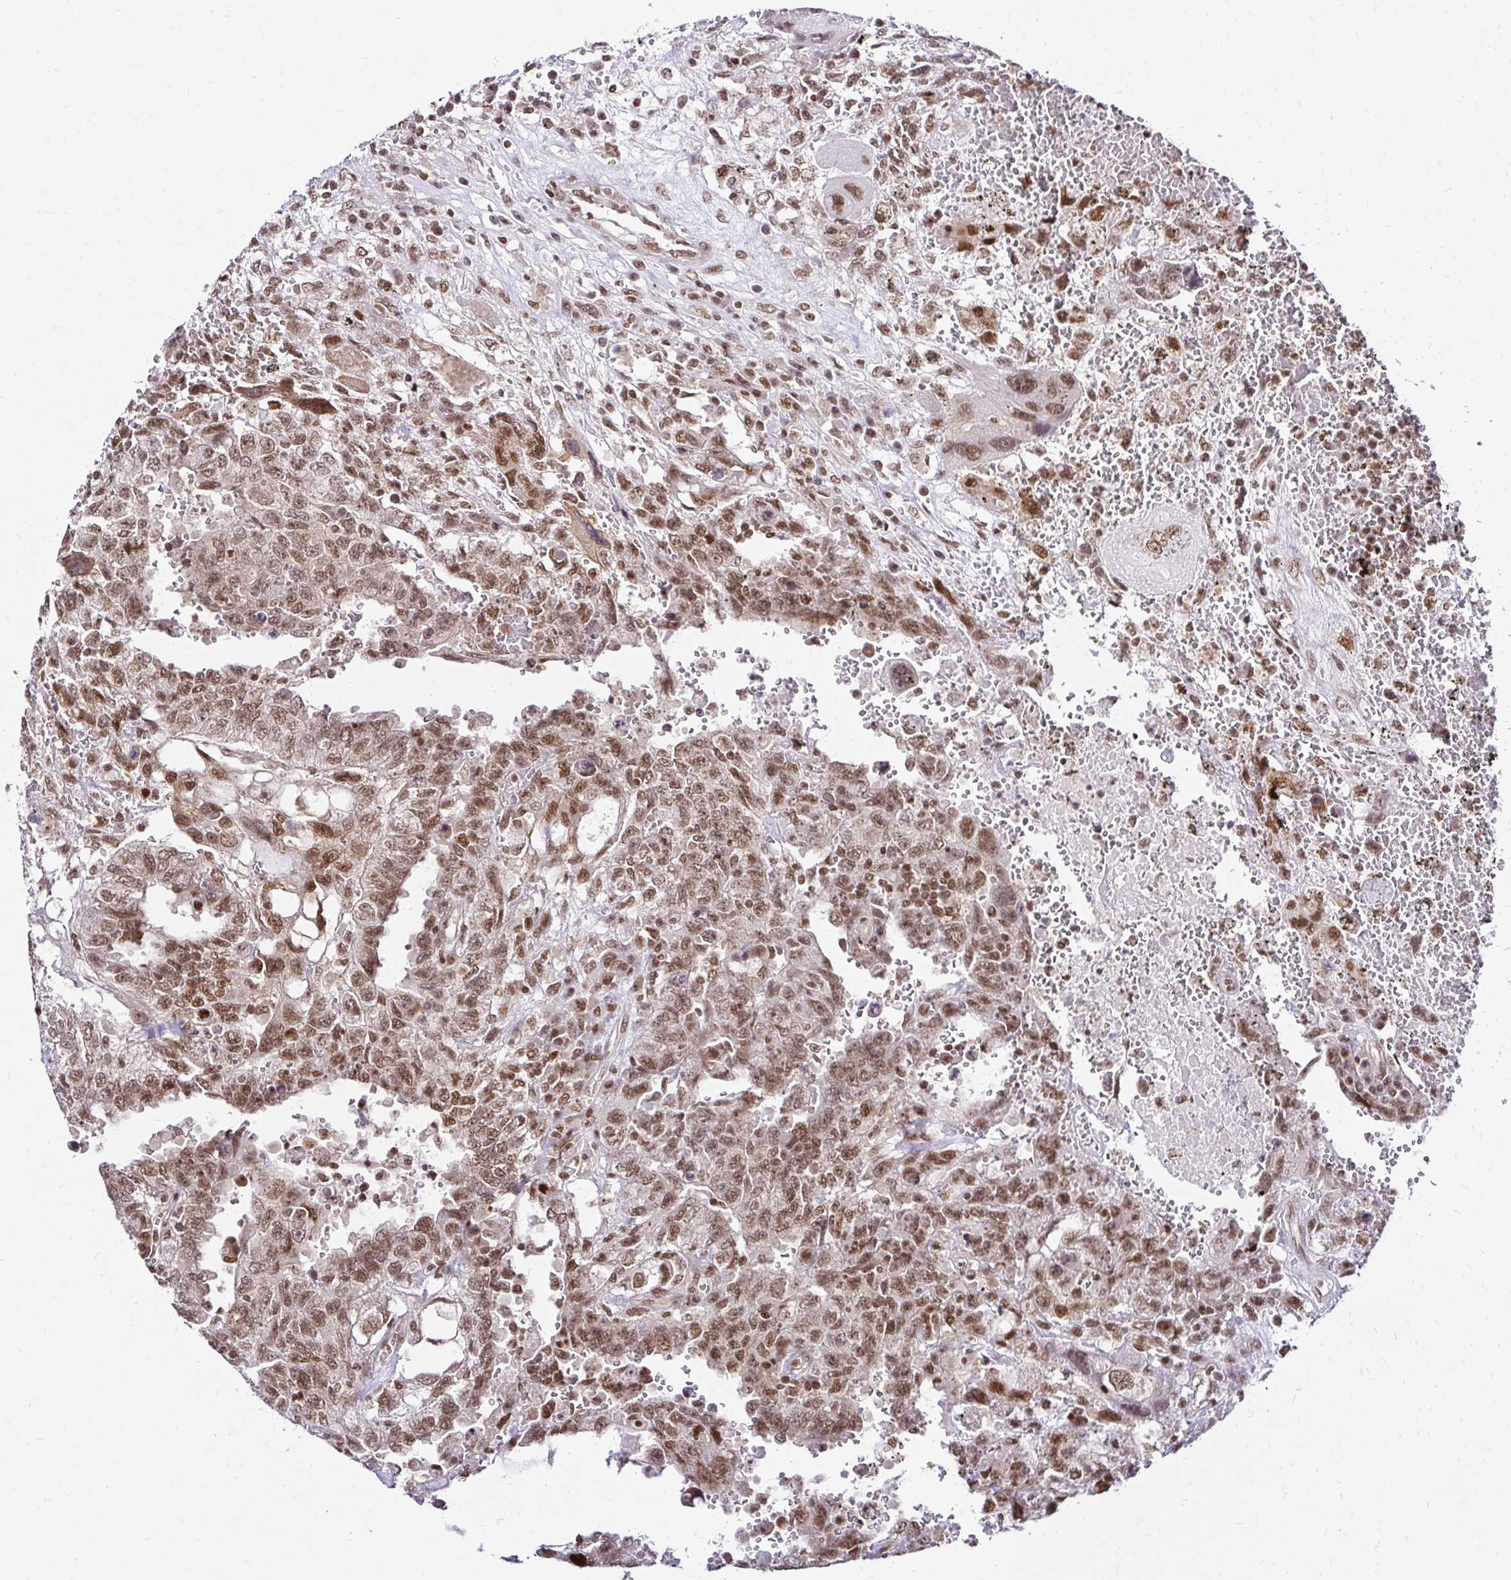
{"staining": {"intensity": "moderate", "quantity": ">75%", "location": "nuclear"}, "tissue": "testis cancer", "cell_type": "Tumor cells", "image_type": "cancer", "snomed": [{"axis": "morphology", "description": "Carcinoma, Embryonal, NOS"}, {"axis": "topography", "description": "Testis"}], "caption": "Testis embryonal carcinoma stained with immunohistochemistry (IHC) demonstrates moderate nuclear positivity in about >75% of tumor cells. (DAB = brown stain, brightfield microscopy at high magnification).", "gene": "GLYR1", "patient": {"sex": "male", "age": 26}}